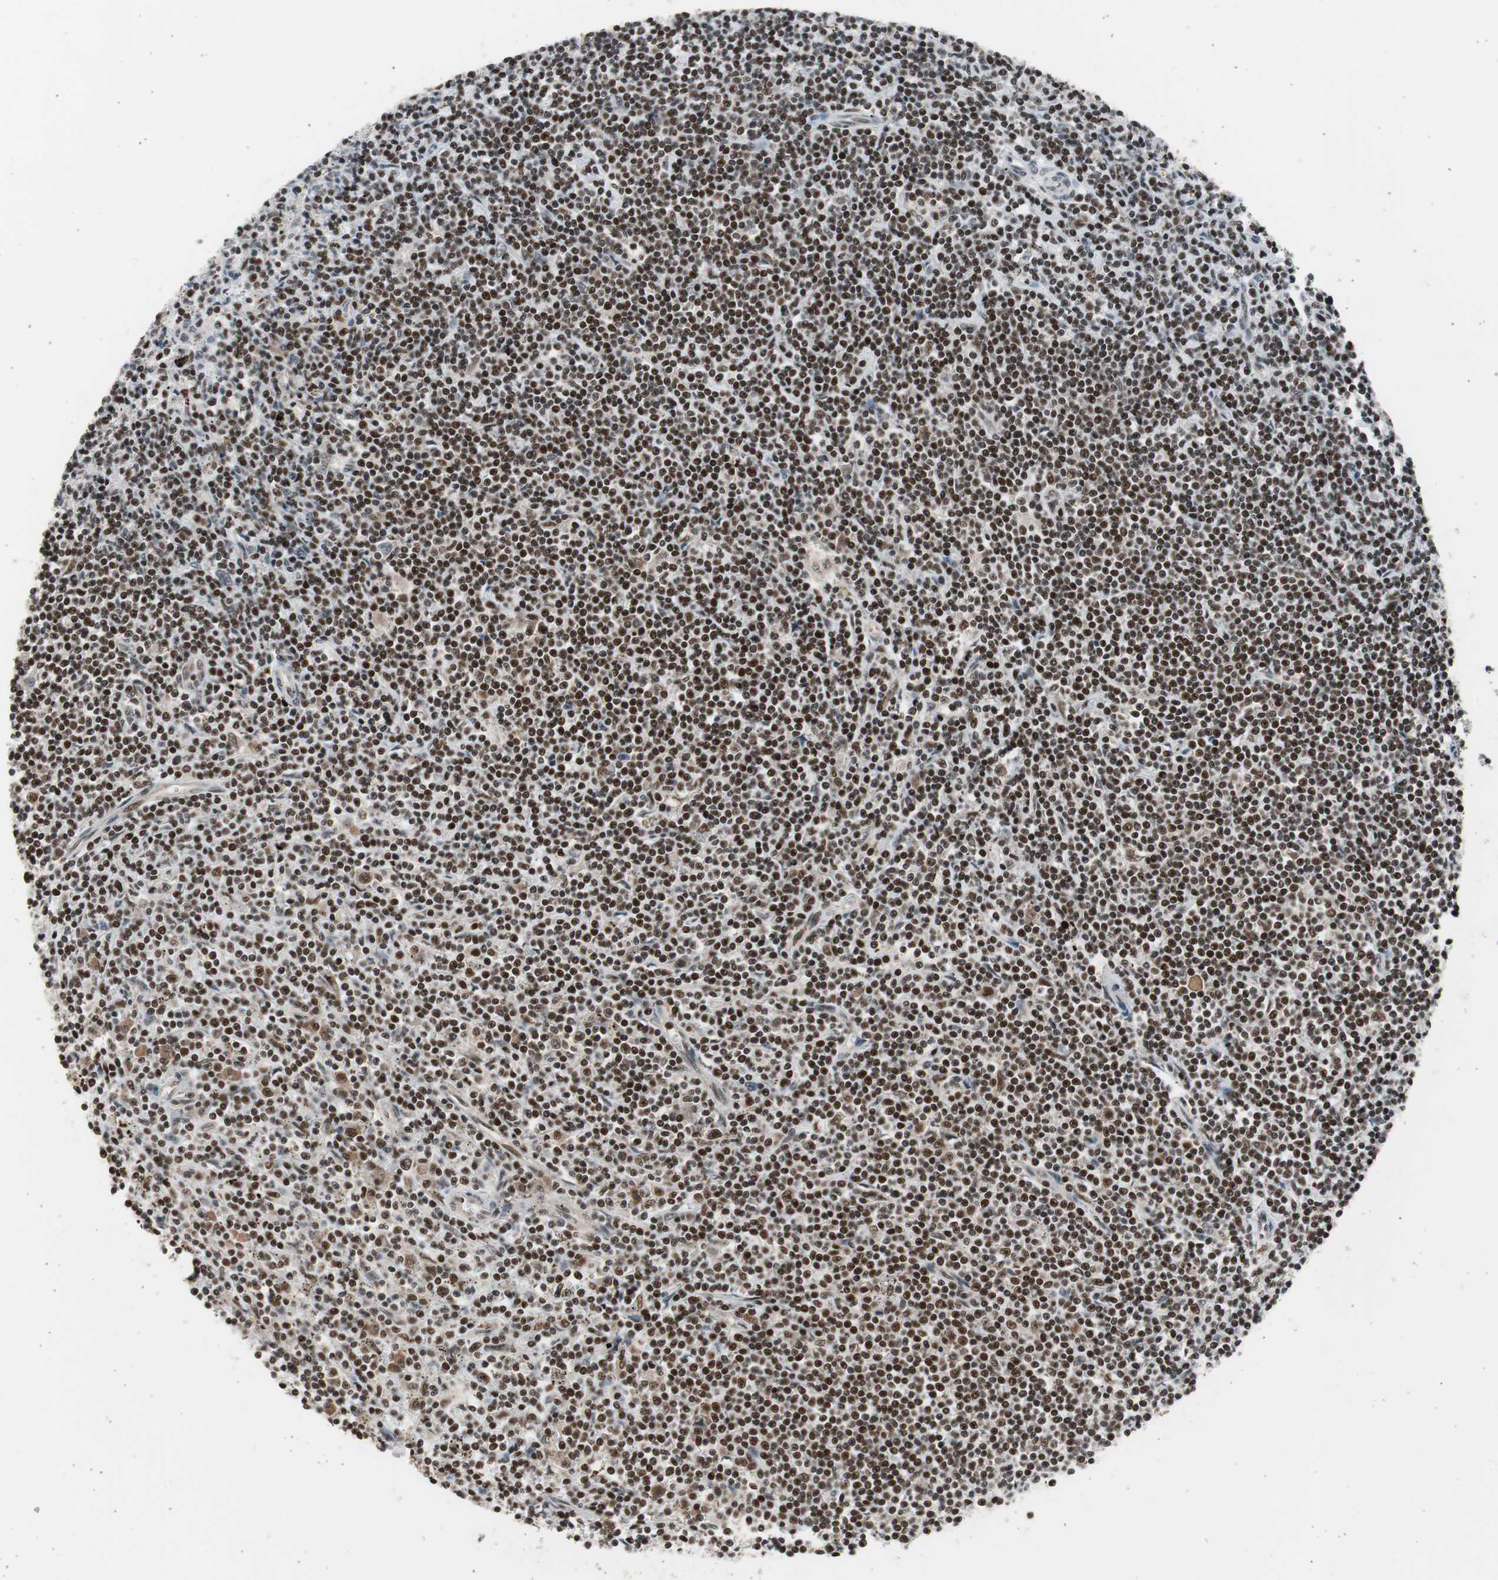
{"staining": {"intensity": "strong", "quantity": ">75%", "location": "nuclear"}, "tissue": "lymphoma", "cell_type": "Tumor cells", "image_type": "cancer", "snomed": [{"axis": "morphology", "description": "Malignant lymphoma, non-Hodgkin's type, Low grade"}, {"axis": "topography", "description": "Spleen"}], "caption": "Strong nuclear positivity is seen in about >75% of tumor cells in lymphoma. Immunohistochemistry stains the protein in brown and the nuclei are stained blue.", "gene": "RPA1", "patient": {"sex": "male", "age": 76}}